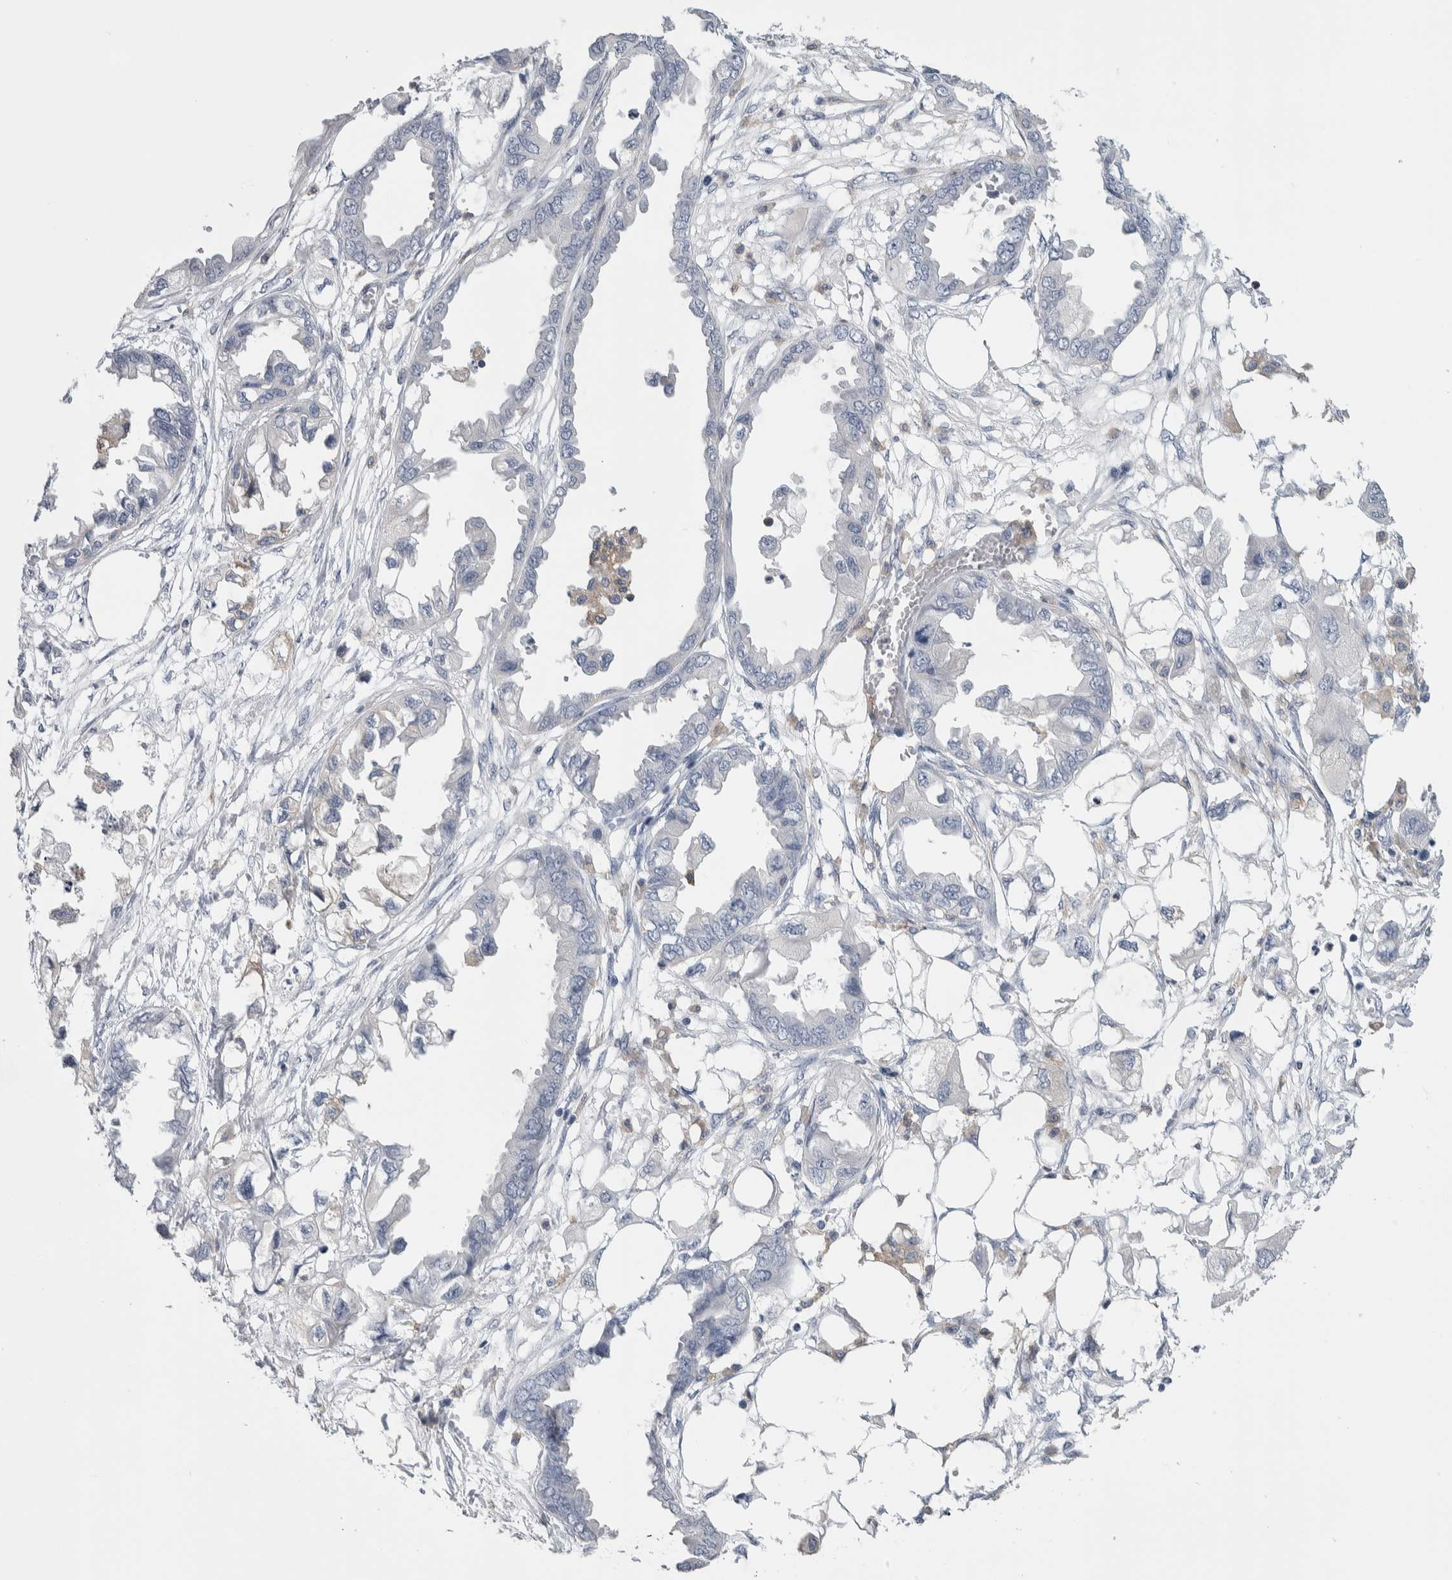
{"staining": {"intensity": "negative", "quantity": "none", "location": "none"}, "tissue": "endometrial cancer", "cell_type": "Tumor cells", "image_type": "cancer", "snomed": [{"axis": "morphology", "description": "Adenocarcinoma, NOS"}, {"axis": "morphology", "description": "Adenocarcinoma, metastatic, NOS"}, {"axis": "topography", "description": "Adipose tissue"}, {"axis": "topography", "description": "Endometrium"}], "caption": "Endometrial cancer (metastatic adenocarcinoma) was stained to show a protein in brown. There is no significant staining in tumor cells.", "gene": "SKAP2", "patient": {"sex": "female", "age": 67}}